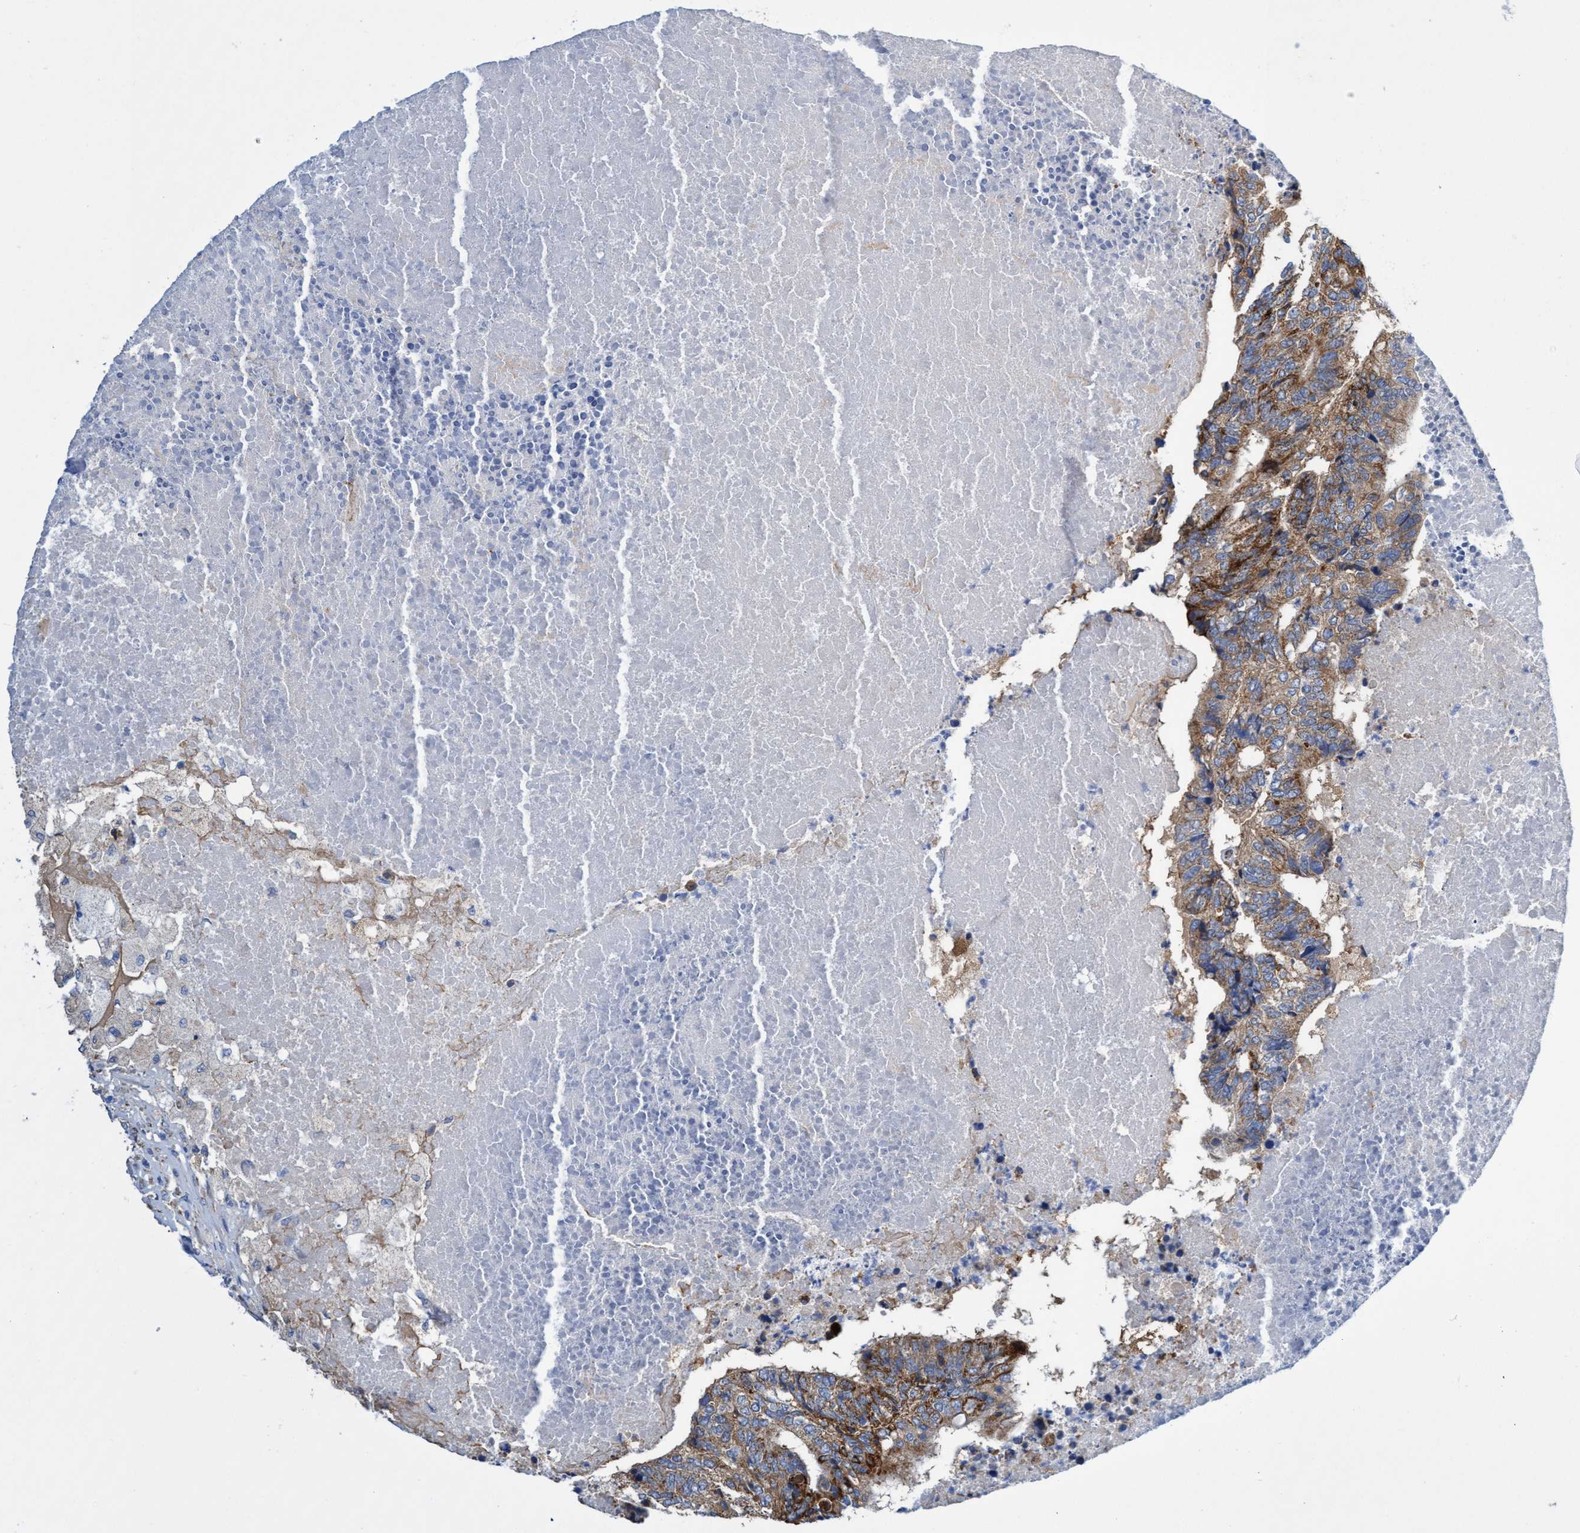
{"staining": {"intensity": "strong", "quantity": ">75%", "location": "cytoplasmic/membranous"}, "tissue": "colorectal cancer", "cell_type": "Tumor cells", "image_type": "cancer", "snomed": [{"axis": "morphology", "description": "Adenocarcinoma, NOS"}, {"axis": "topography", "description": "Colon"}], "caption": "Immunohistochemistry (IHC) (DAB (3,3'-diaminobenzidine)) staining of adenocarcinoma (colorectal) shows strong cytoplasmic/membranous protein positivity in approximately >75% of tumor cells.", "gene": "CRYZ", "patient": {"sex": "female", "age": 67}}